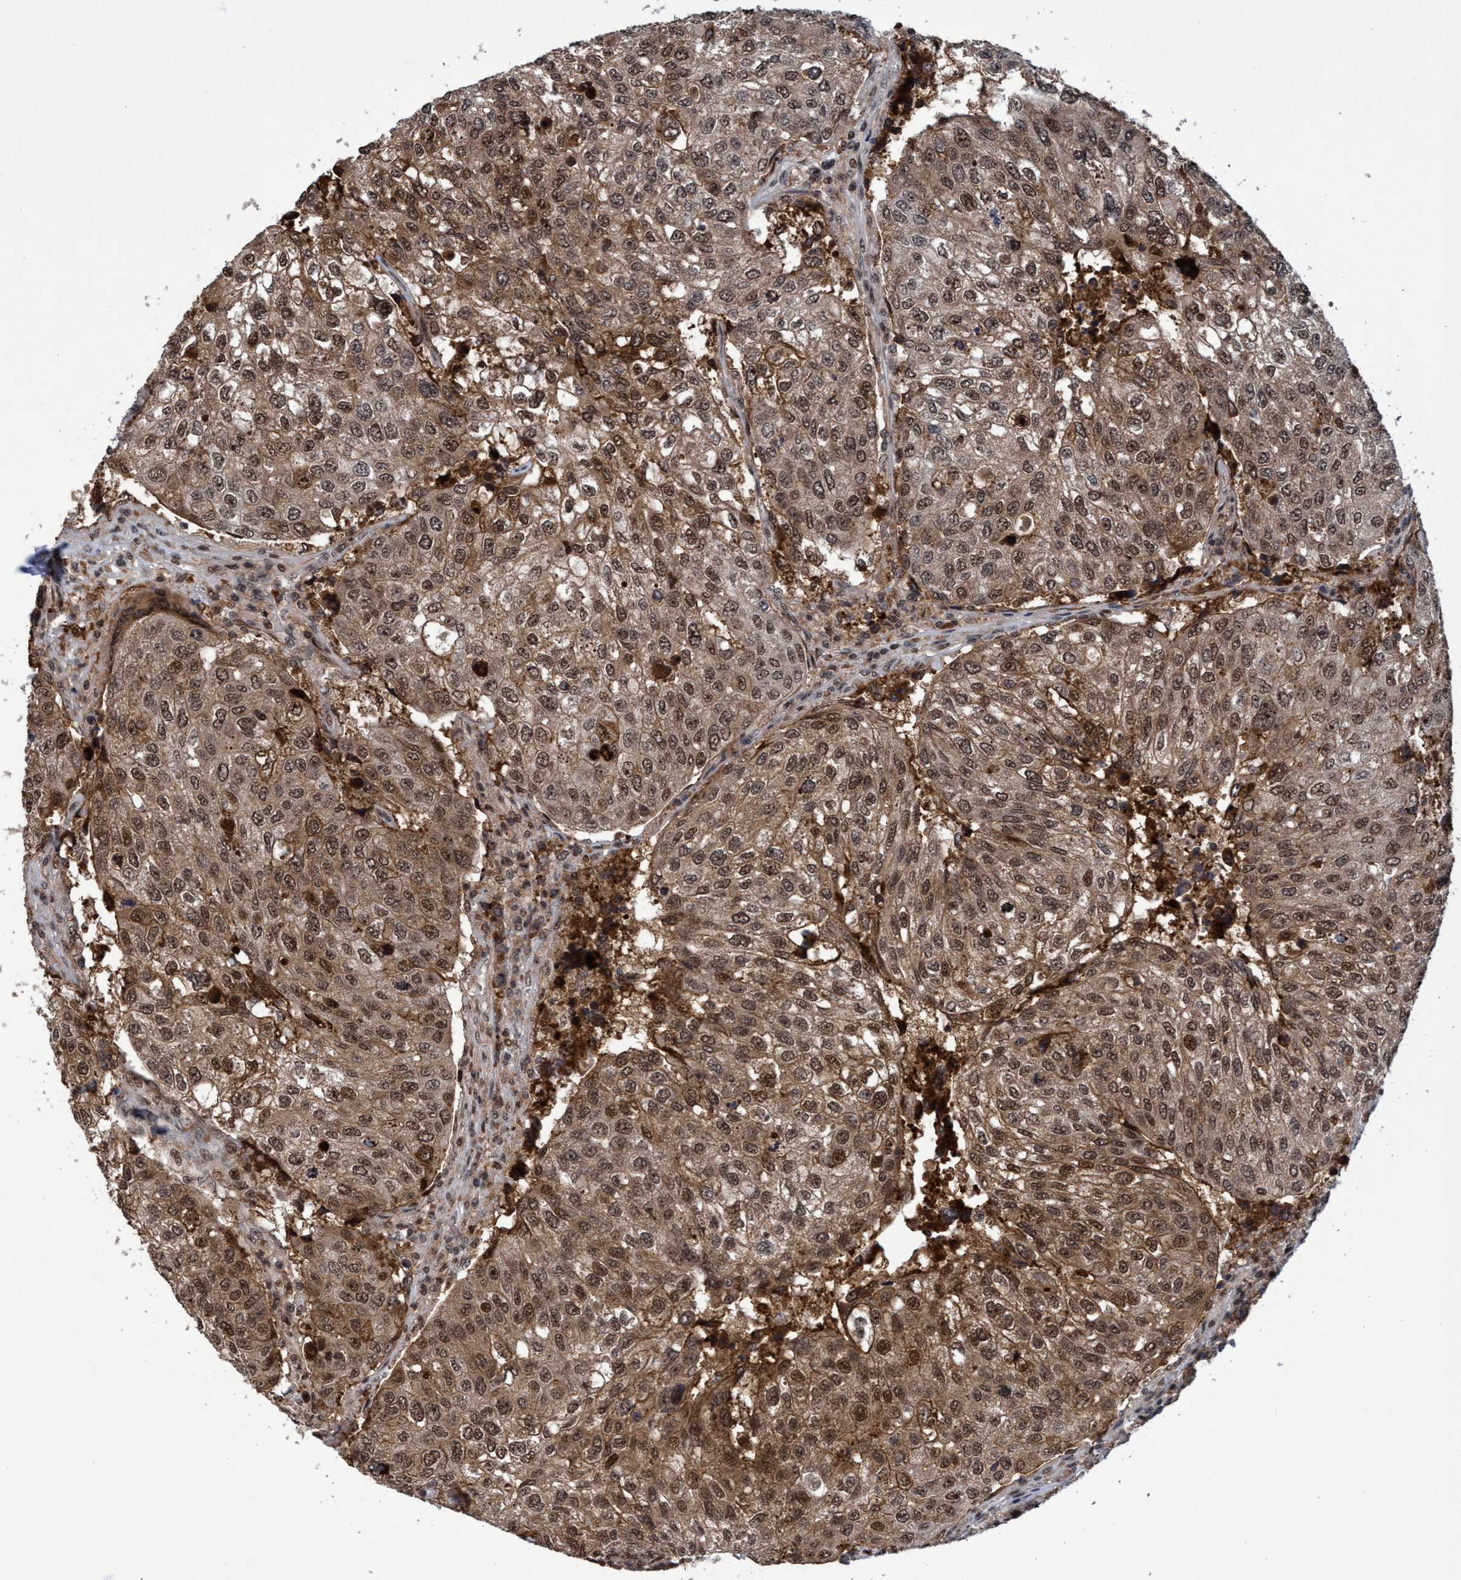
{"staining": {"intensity": "moderate", "quantity": ">75%", "location": "cytoplasmic/membranous,nuclear"}, "tissue": "urothelial cancer", "cell_type": "Tumor cells", "image_type": "cancer", "snomed": [{"axis": "morphology", "description": "Urothelial carcinoma, High grade"}, {"axis": "topography", "description": "Lymph node"}, {"axis": "topography", "description": "Urinary bladder"}], "caption": "High-magnification brightfield microscopy of urothelial cancer stained with DAB (3,3'-diaminobenzidine) (brown) and counterstained with hematoxylin (blue). tumor cells exhibit moderate cytoplasmic/membranous and nuclear positivity is appreciated in about>75% of cells.", "gene": "GTF2F1", "patient": {"sex": "male", "age": 51}}